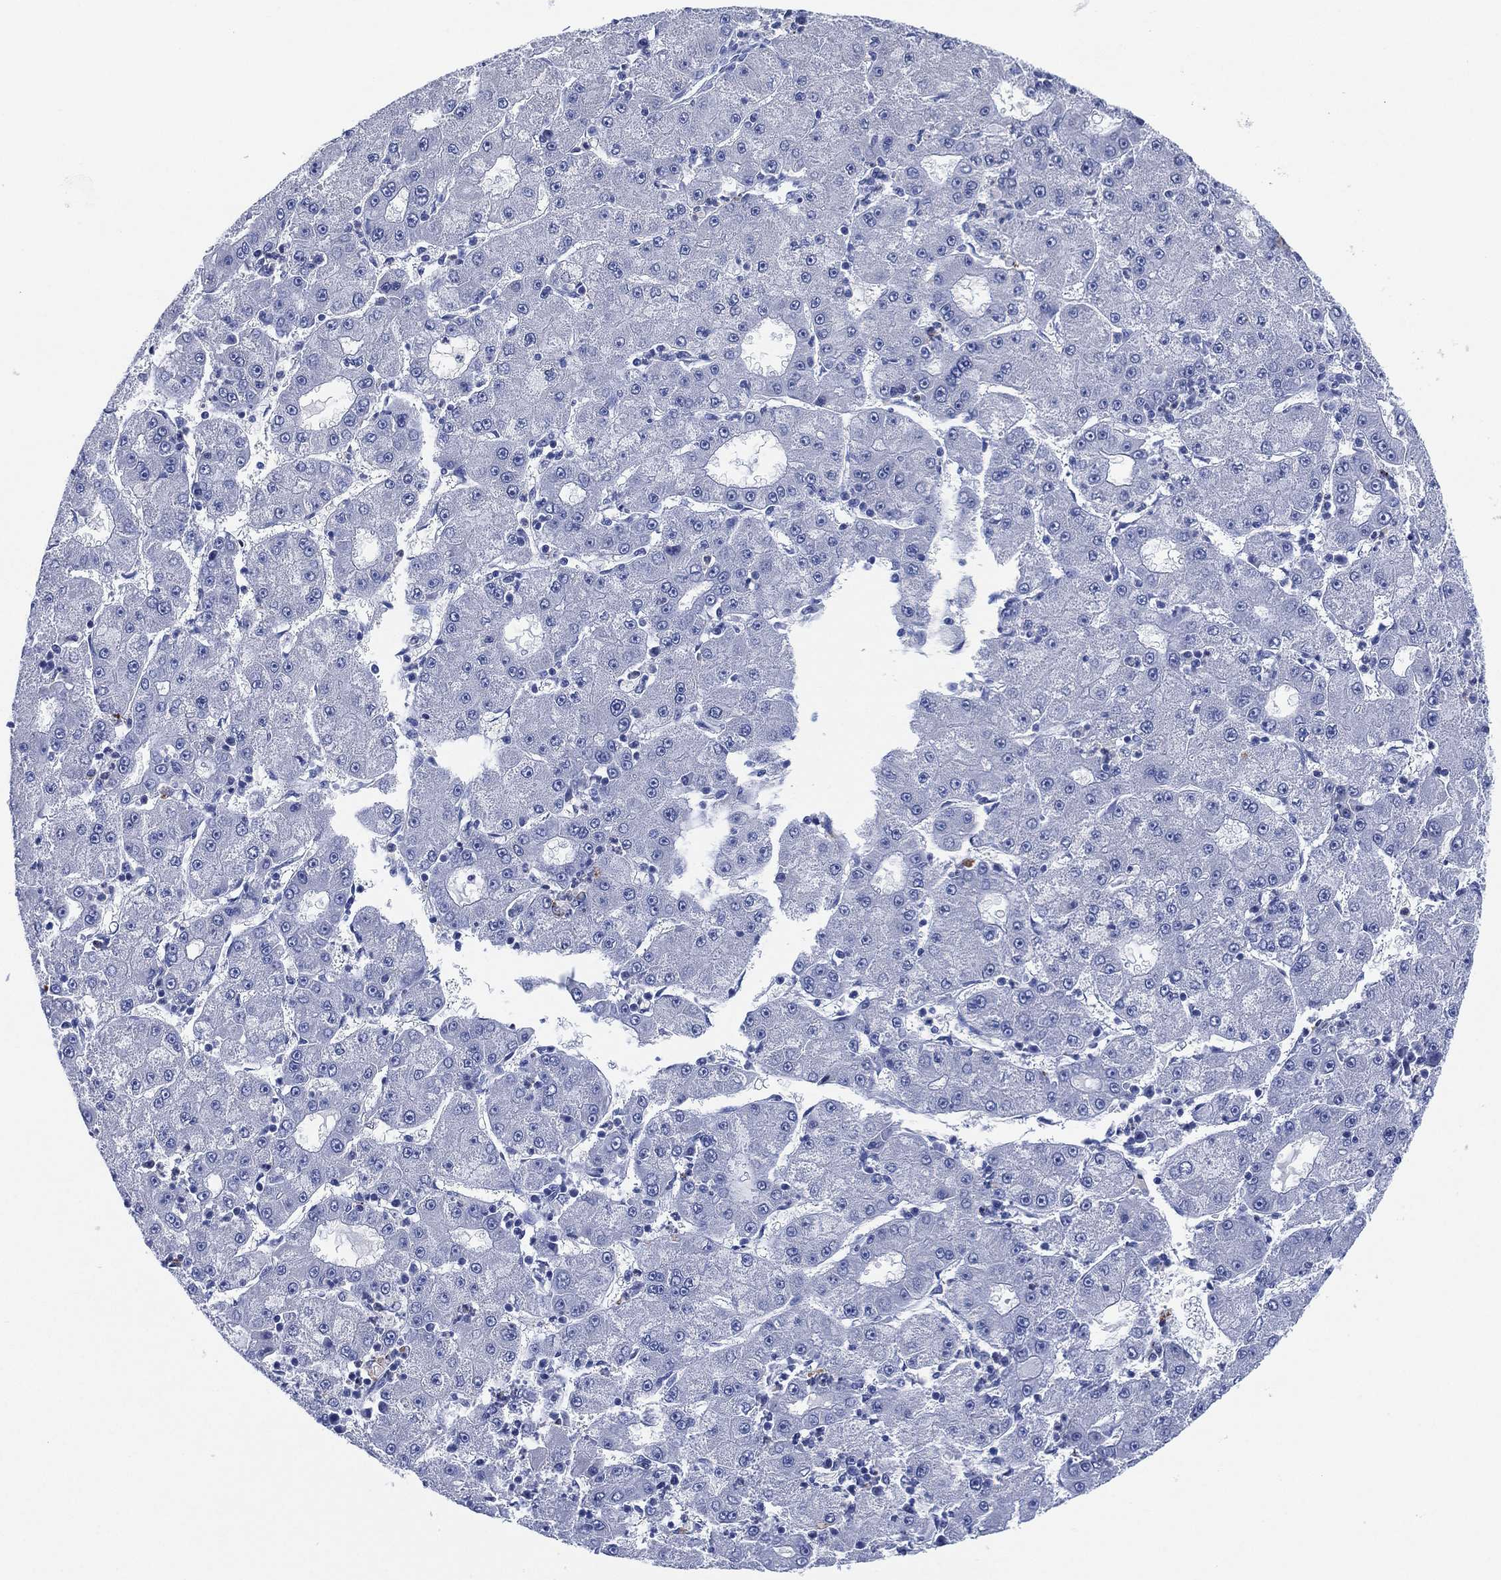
{"staining": {"intensity": "negative", "quantity": "none", "location": "none"}, "tissue": "liver cancer", "cell_type": "Tumor cells", "image_type": "cancer", "snomed": [{"axis": "morphology", "description": "Carcinoma, Hepatocellular, NOS"}, {"axis": "topography", "description": "Liver"}], "caption": "There is no significant staining in tumor cells of liver cancer. (DAB (3,3'-diaminobenzidine) immunohistochemistry (IHC) visualized using brightfield microscopy, high magnification).", "gene": "SLC9C2", "patient": {"sex": "male", "age": 73}}